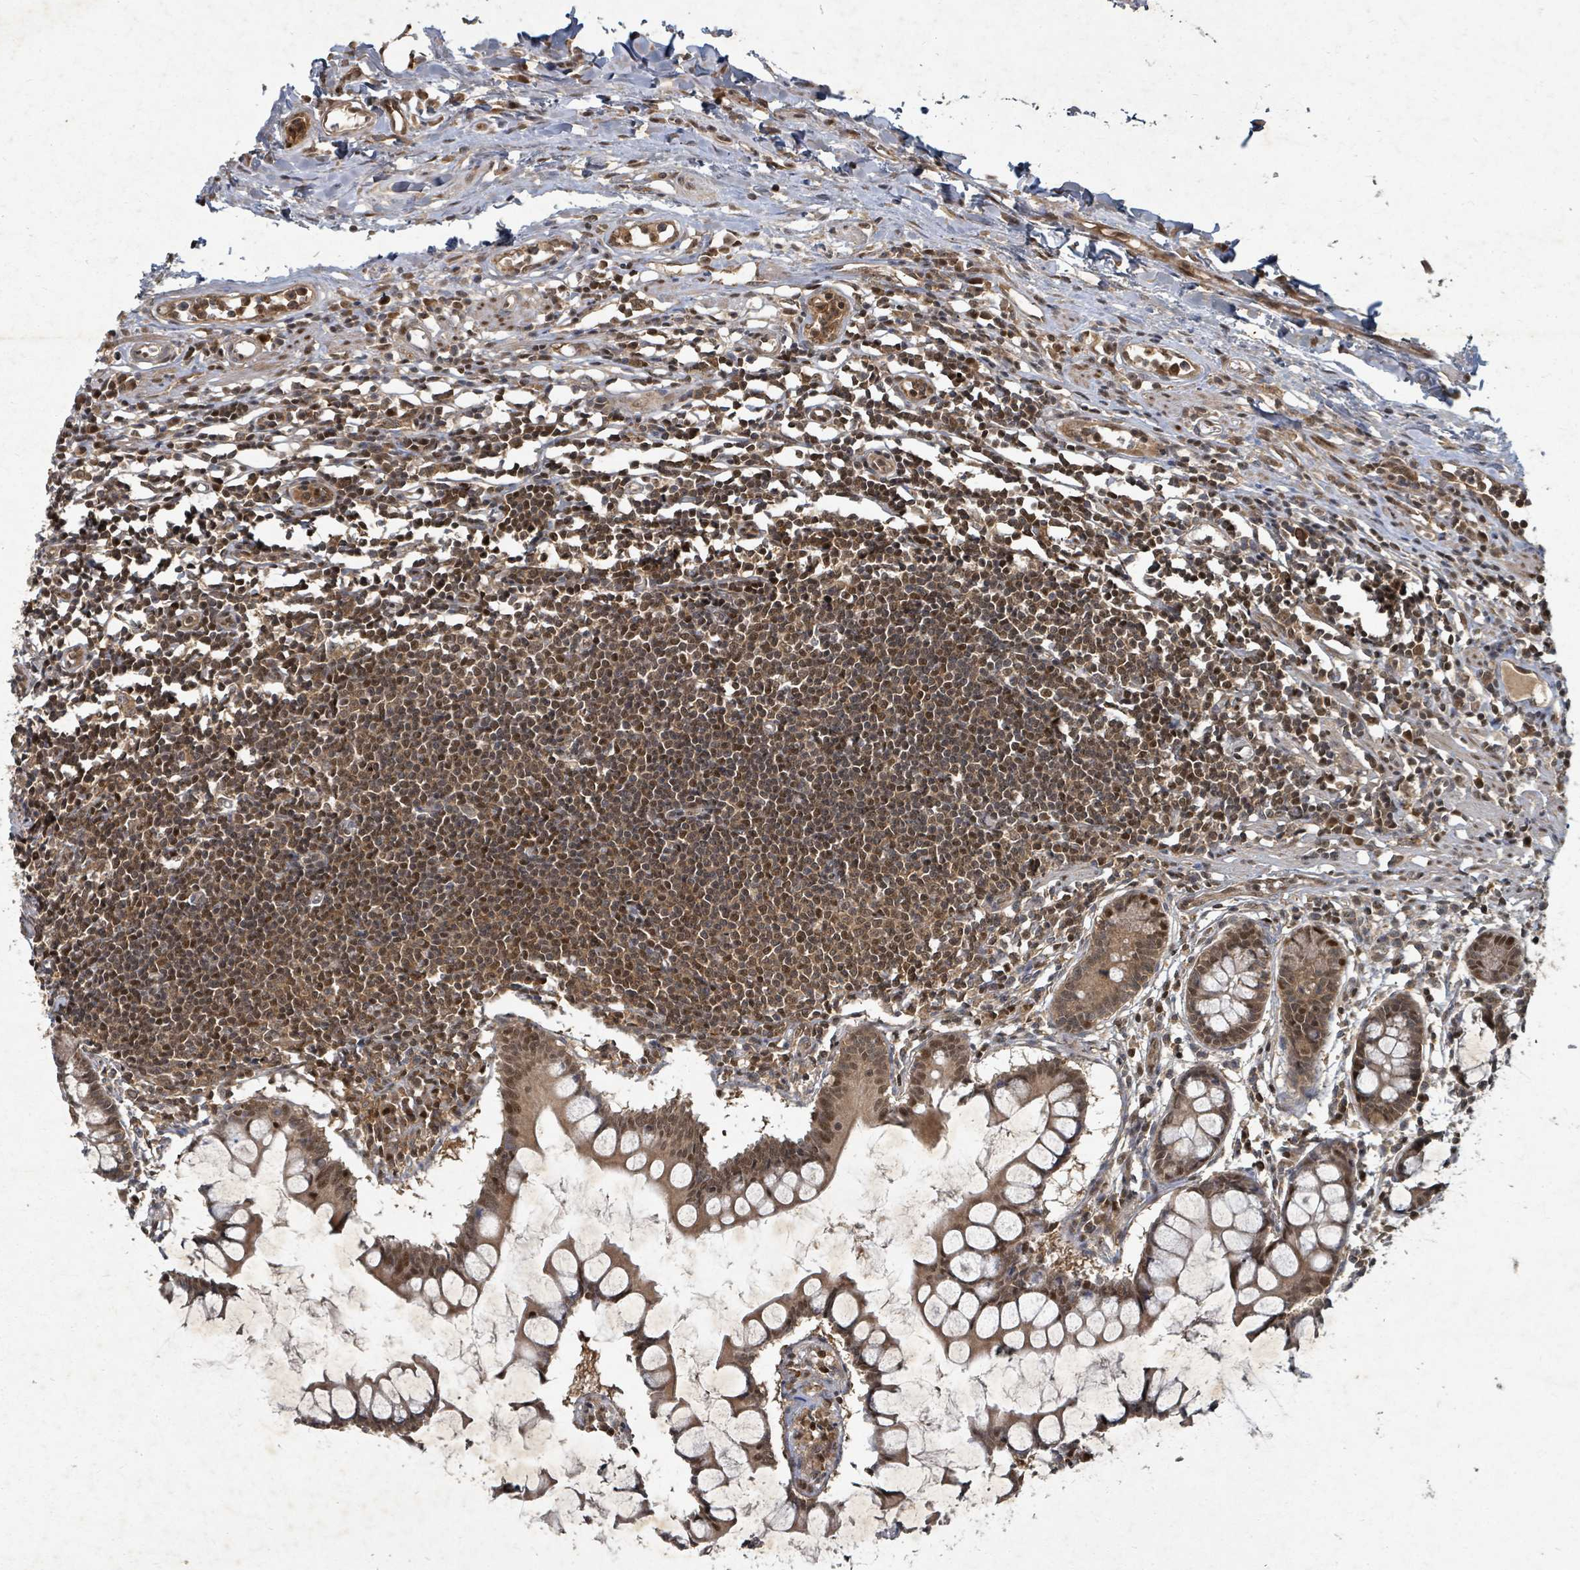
{"staining": {"intensity": "moderate", "quantity": ">75%", "location": "cytoplasmic/membranous,nuclear"}, "tissue": "colon", "cell_type": "Endothelial cells", "image_type": "normal", "snomed": [{"axis": "morphology", "description": "Normal tissue, NOS"}, {"axis": "morphology", "description": "Adenocarcinoma, NOS"}, {"axis": "topography", "description": "Colon"}], "caption": "An IHC histopathology image of unremarkable tissue is shown. Protein staining in brown highlights moderate cytoplasmic/membranous,nuclear positivity in colon within endothelial cells. (brown staining indicates protein expression, while blue staining denotes nuclei).", "gene": "KDM4E", "patient": {"sex": "female", "age": 55}}